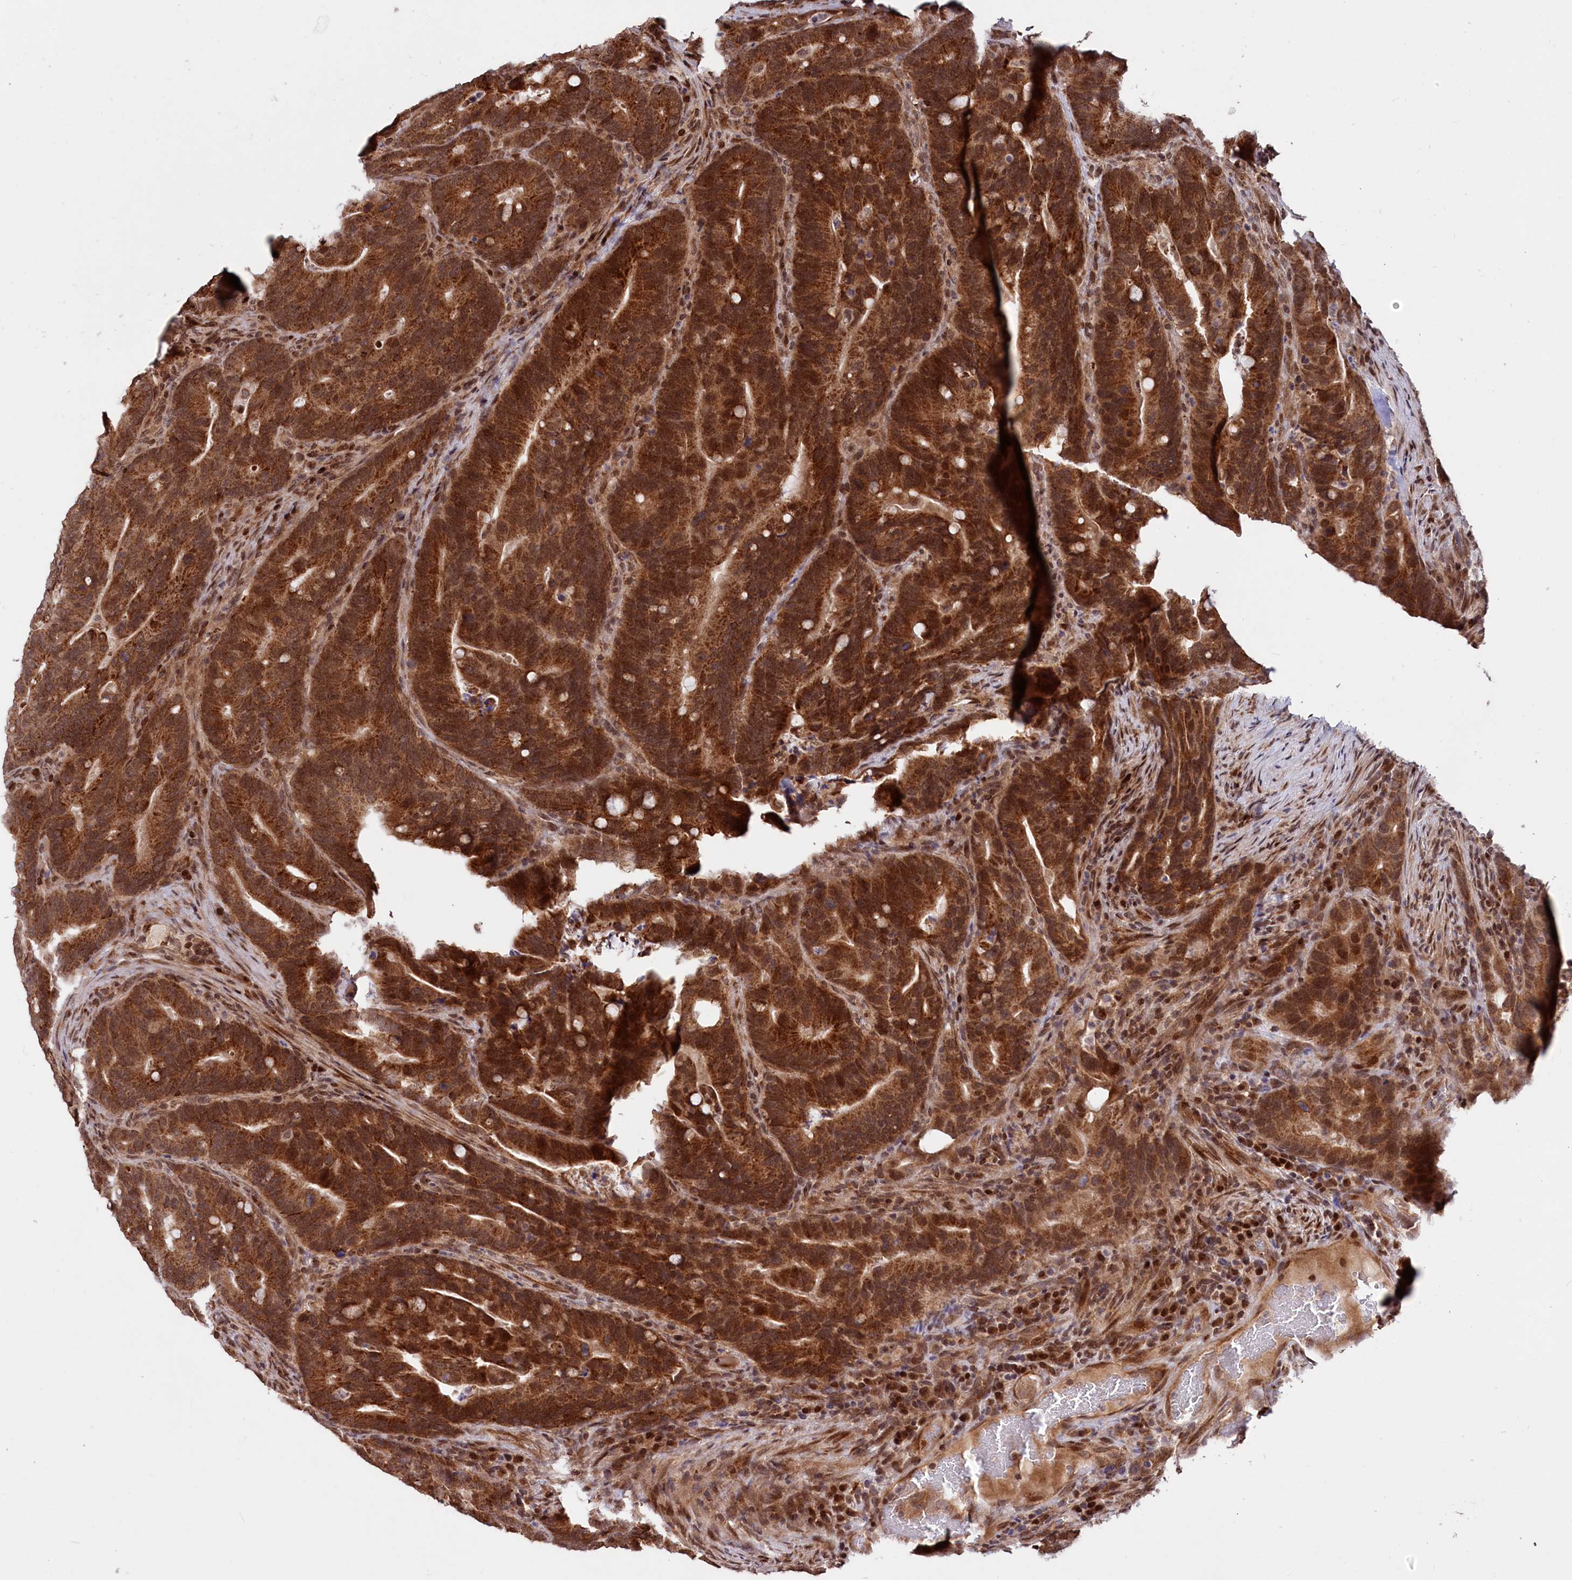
{"staining": {"intensity": "strong", "quantity": ">75%", "location": "cytoplasmic/membranous,nuclear"}, "tissue": "colorectal cancer", "cell_type": "Tumor cells", "image_type": "cancer", "snomed": [{"axis": "morphology", "description": "Adenocarcinoma, NOS"}, {"axis": "topography", "description": "Colon"}], "caption": "High-magnification brightfield microscopy of colorectal cancer stained with DAB (3,3'-diaminobenzidine) (brown) and counterstained with hematoxylin (blue). tumor cells exhibit strong cytoplasmic/membranous and nuclear expression is identified in approximately>75% of cells.", "gene": "PHC3", "patient": {"sex": "female", "age": 66}}